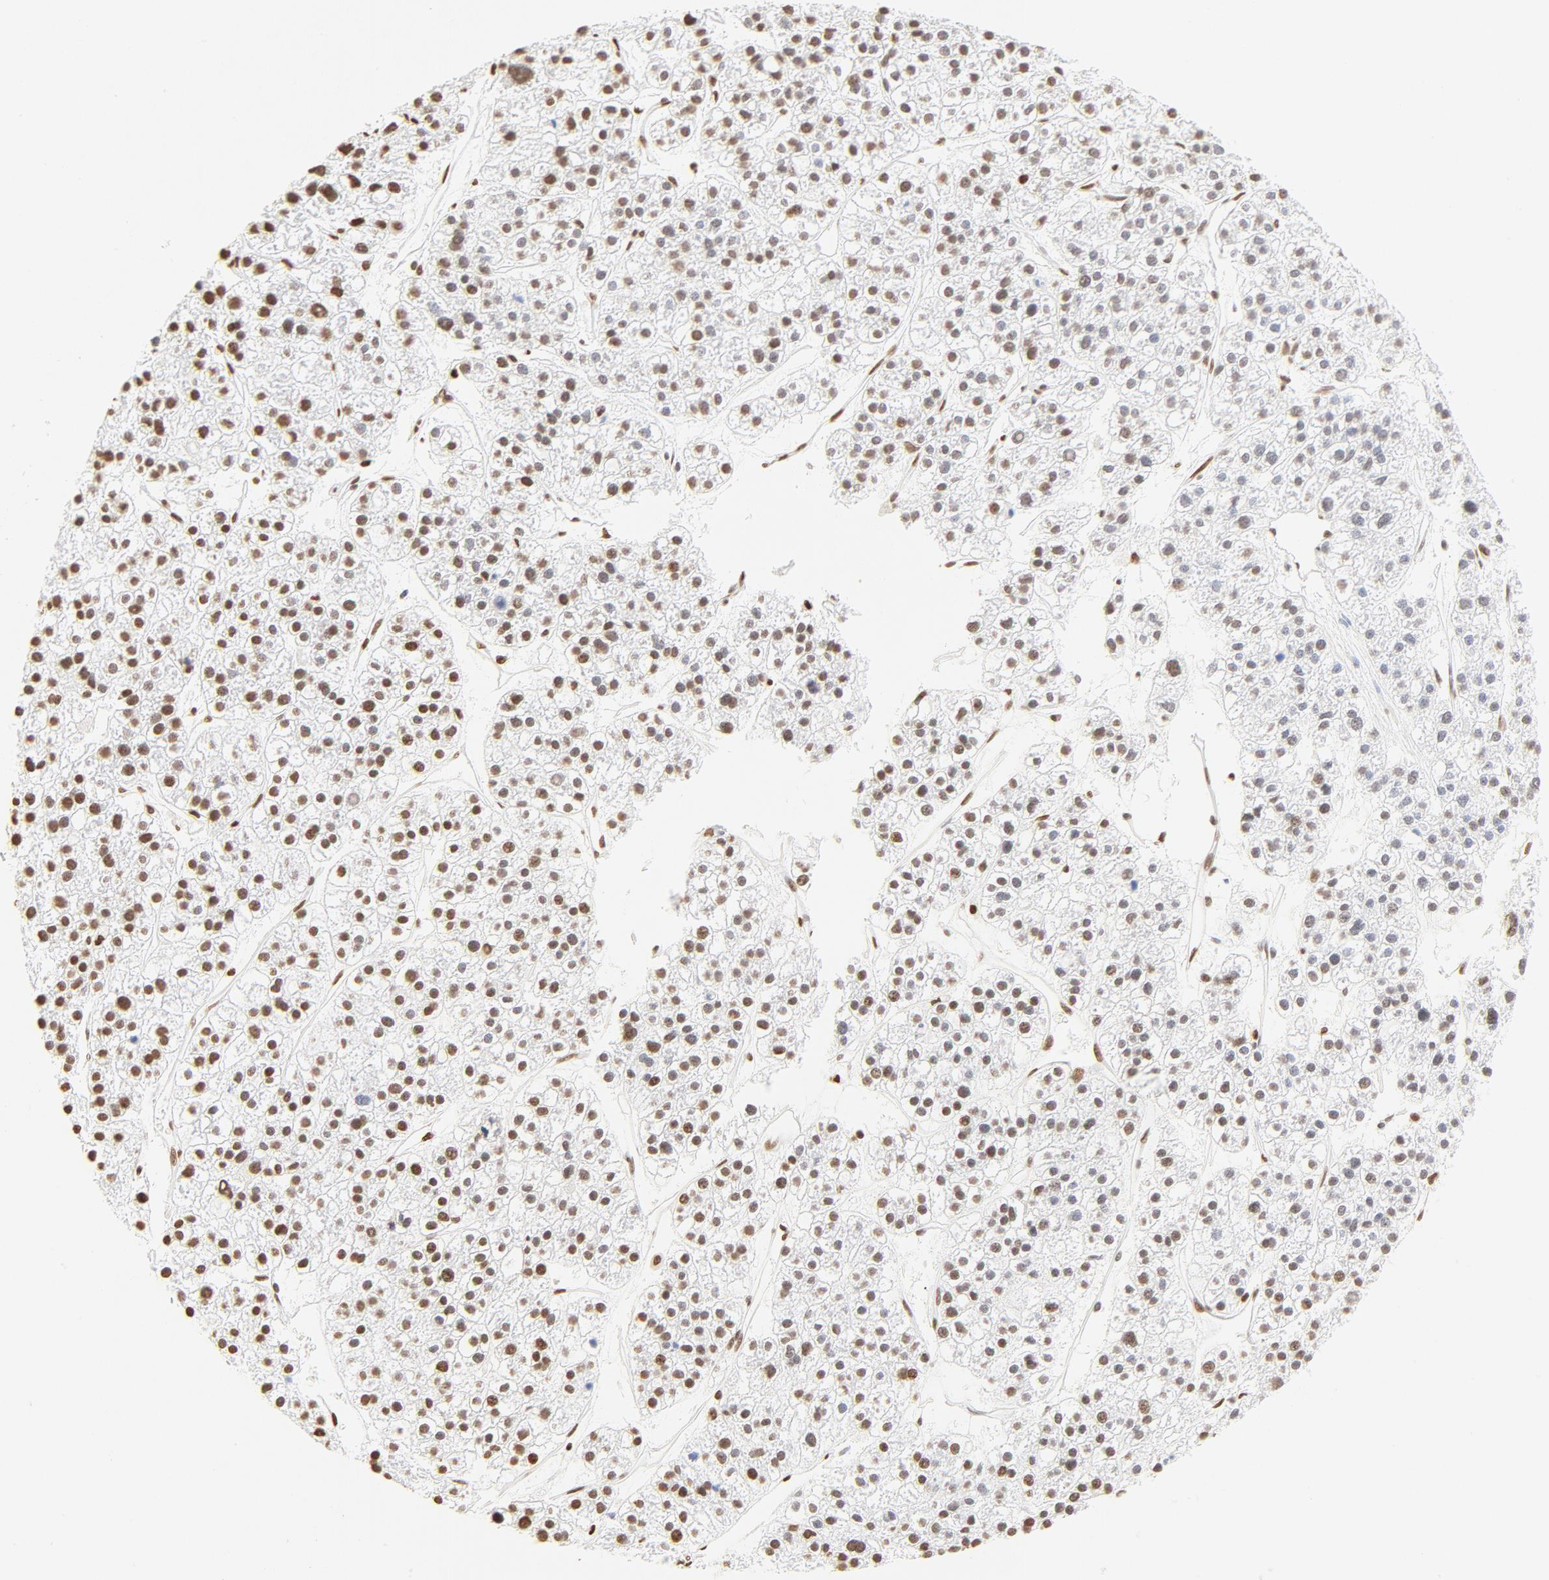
{"staining": {"intensity": "strong", "quantity": "25%-75%", "location": "nuclear"}, "tissue": "liver cancer", "cell_type": "Tumor cells", "image_type": "cancer", "snomed": [{"axis": "morphology", "description": "Carcinoma, Hepatocellular, NOS"}, {"axis": "topography", "description": "Liver"}], "caption": "The immunohistochemical stain labels strong nuclear positivity in tumor cells of hepatocellular carcinoma (liver) tissue. The protein of interest is shown in brown color, while the nuclei are stained blue.", "gene": "ZNF540", "patient": {"sex": "female", "age": 85}}